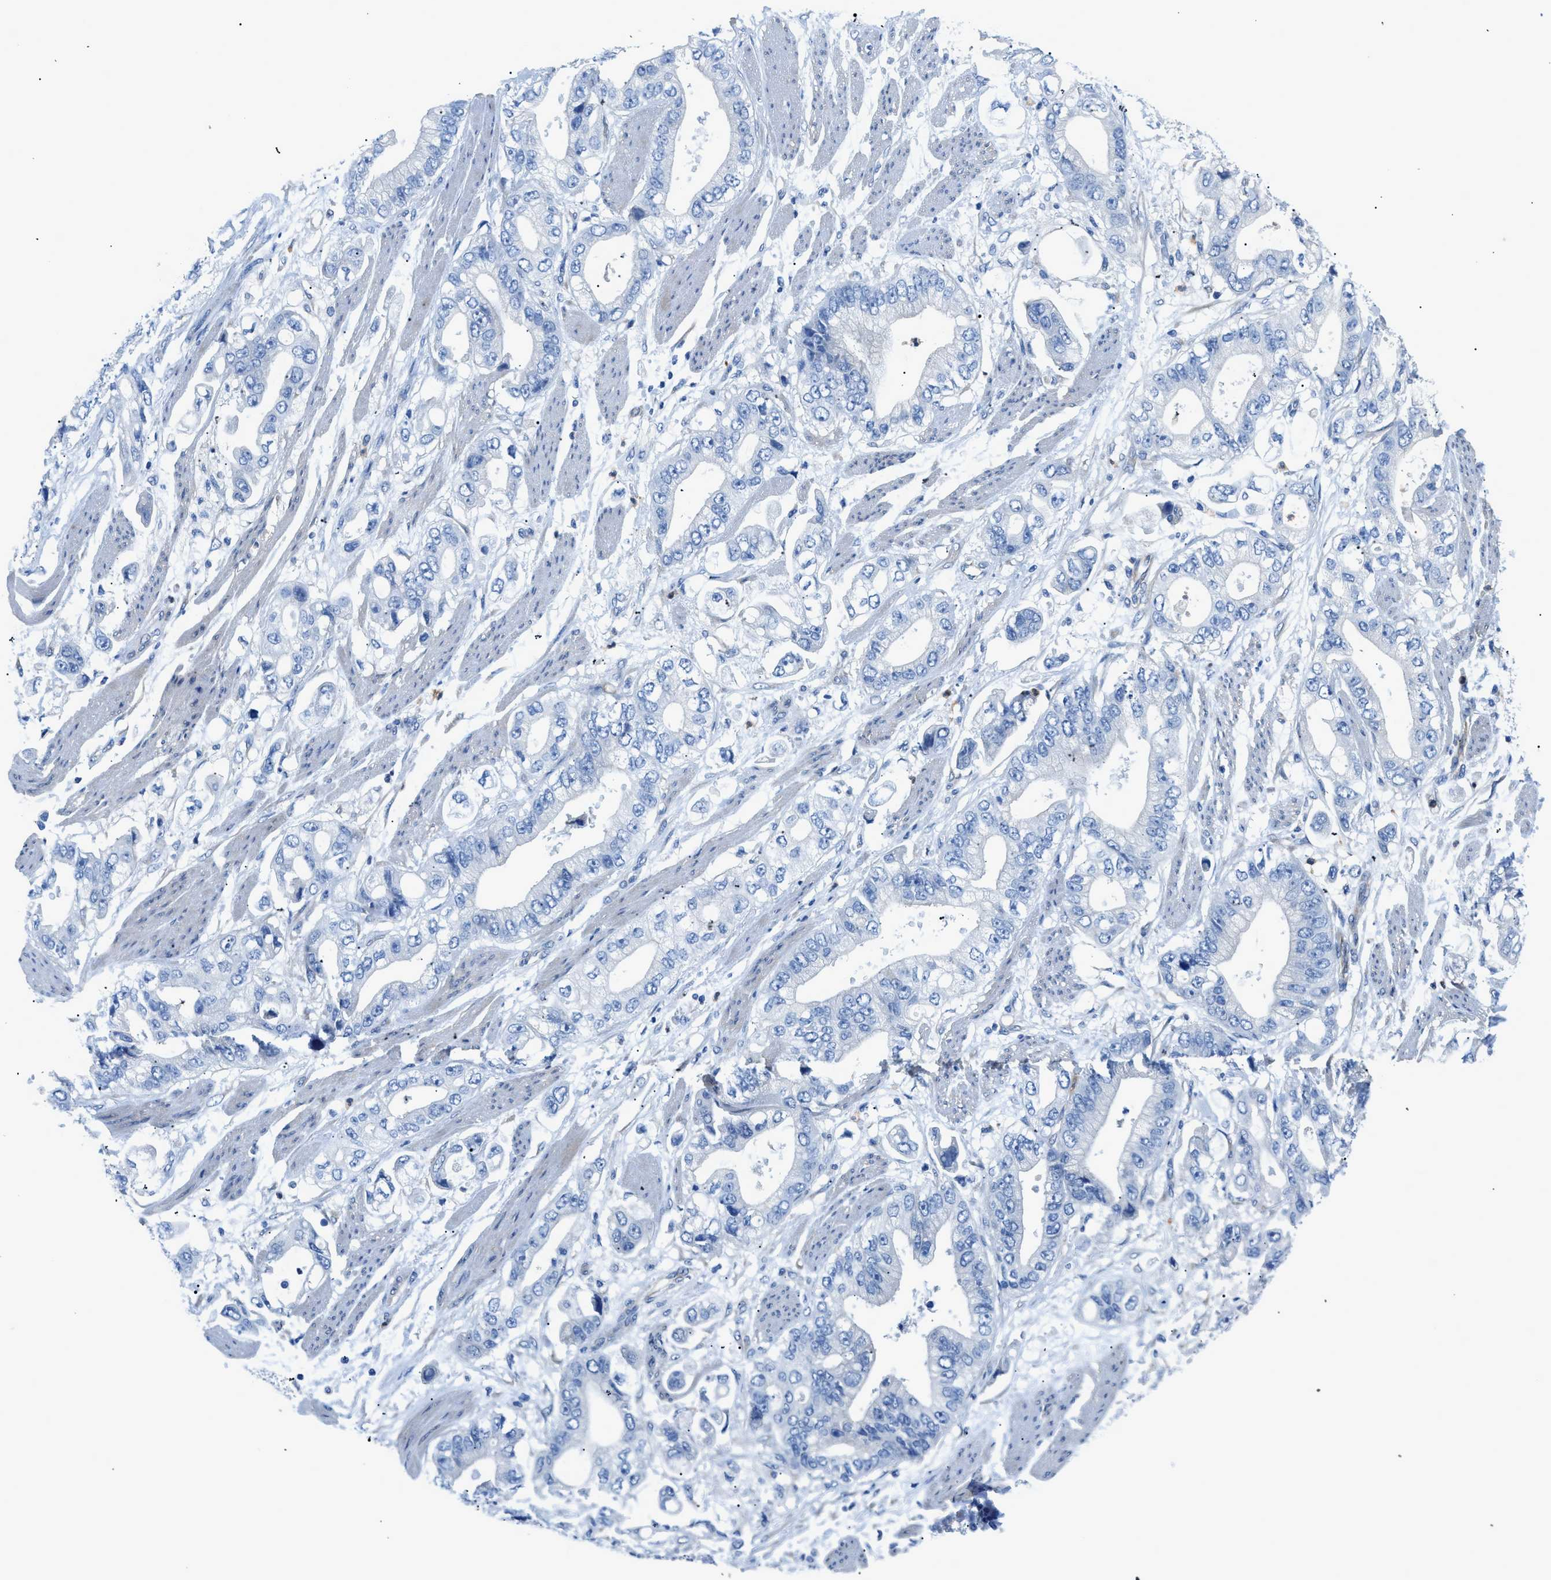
{"staining": {"intensity": "negative", "quantity": "none", "location": "none"}, "tissue": "stomach cancer", "cell_type": "Tumor cells", "image_type": "cancer", "snomed": [{"axis": "morphology", "description": "Normal tissue, NOS"}, {"axis": "morphology", "description": "Adenocarcinoma, NOS"}, {"axis": "topography", "description": "Stomach"}], "caption": "A histopathology image of human adenocarcinoma (stomach) is negative for staining in tumor cells.", "gene": "ITPR1", "patient": {"sex": "male", "age": 62}}